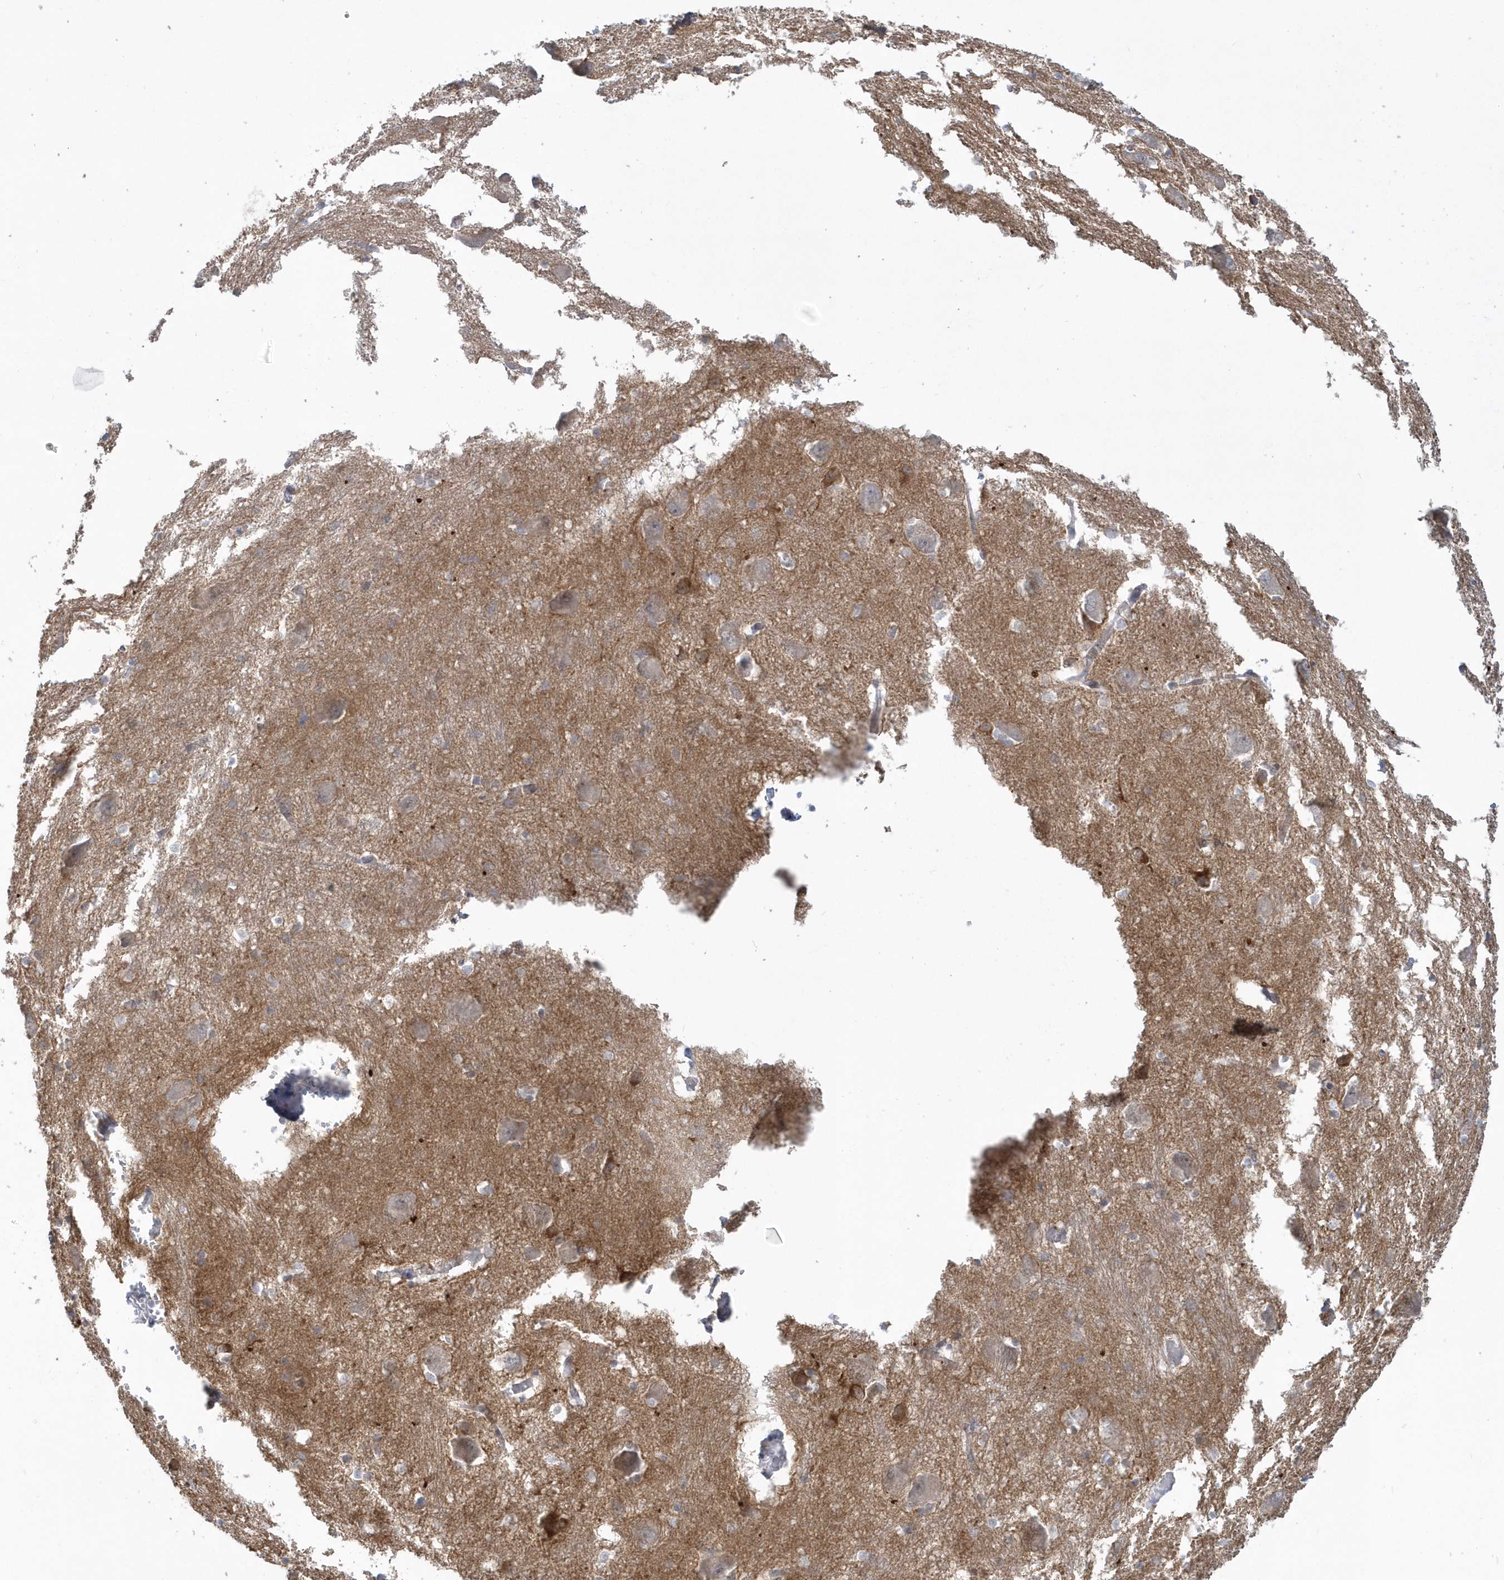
{"staining": {"intensity": "negative", "quantity": "none", "location": "none"}, "tissue": "caudate", "cell_type": "Glial cells", "image_type": "normal", "snomed": [{"axis": "morphology", "description": "Normal tissue, NOS"}, {"axis": "topography", "description": "Lateral ventricle wall"}], "caption": "An image of caudate stained for a protein displays no brown staining in glial cells. (DAB immunohistochemistry (IHC) with hematoxylin counter stain).", "gene": "RAI14", "patient": {"sex": "male", "age": 37}}